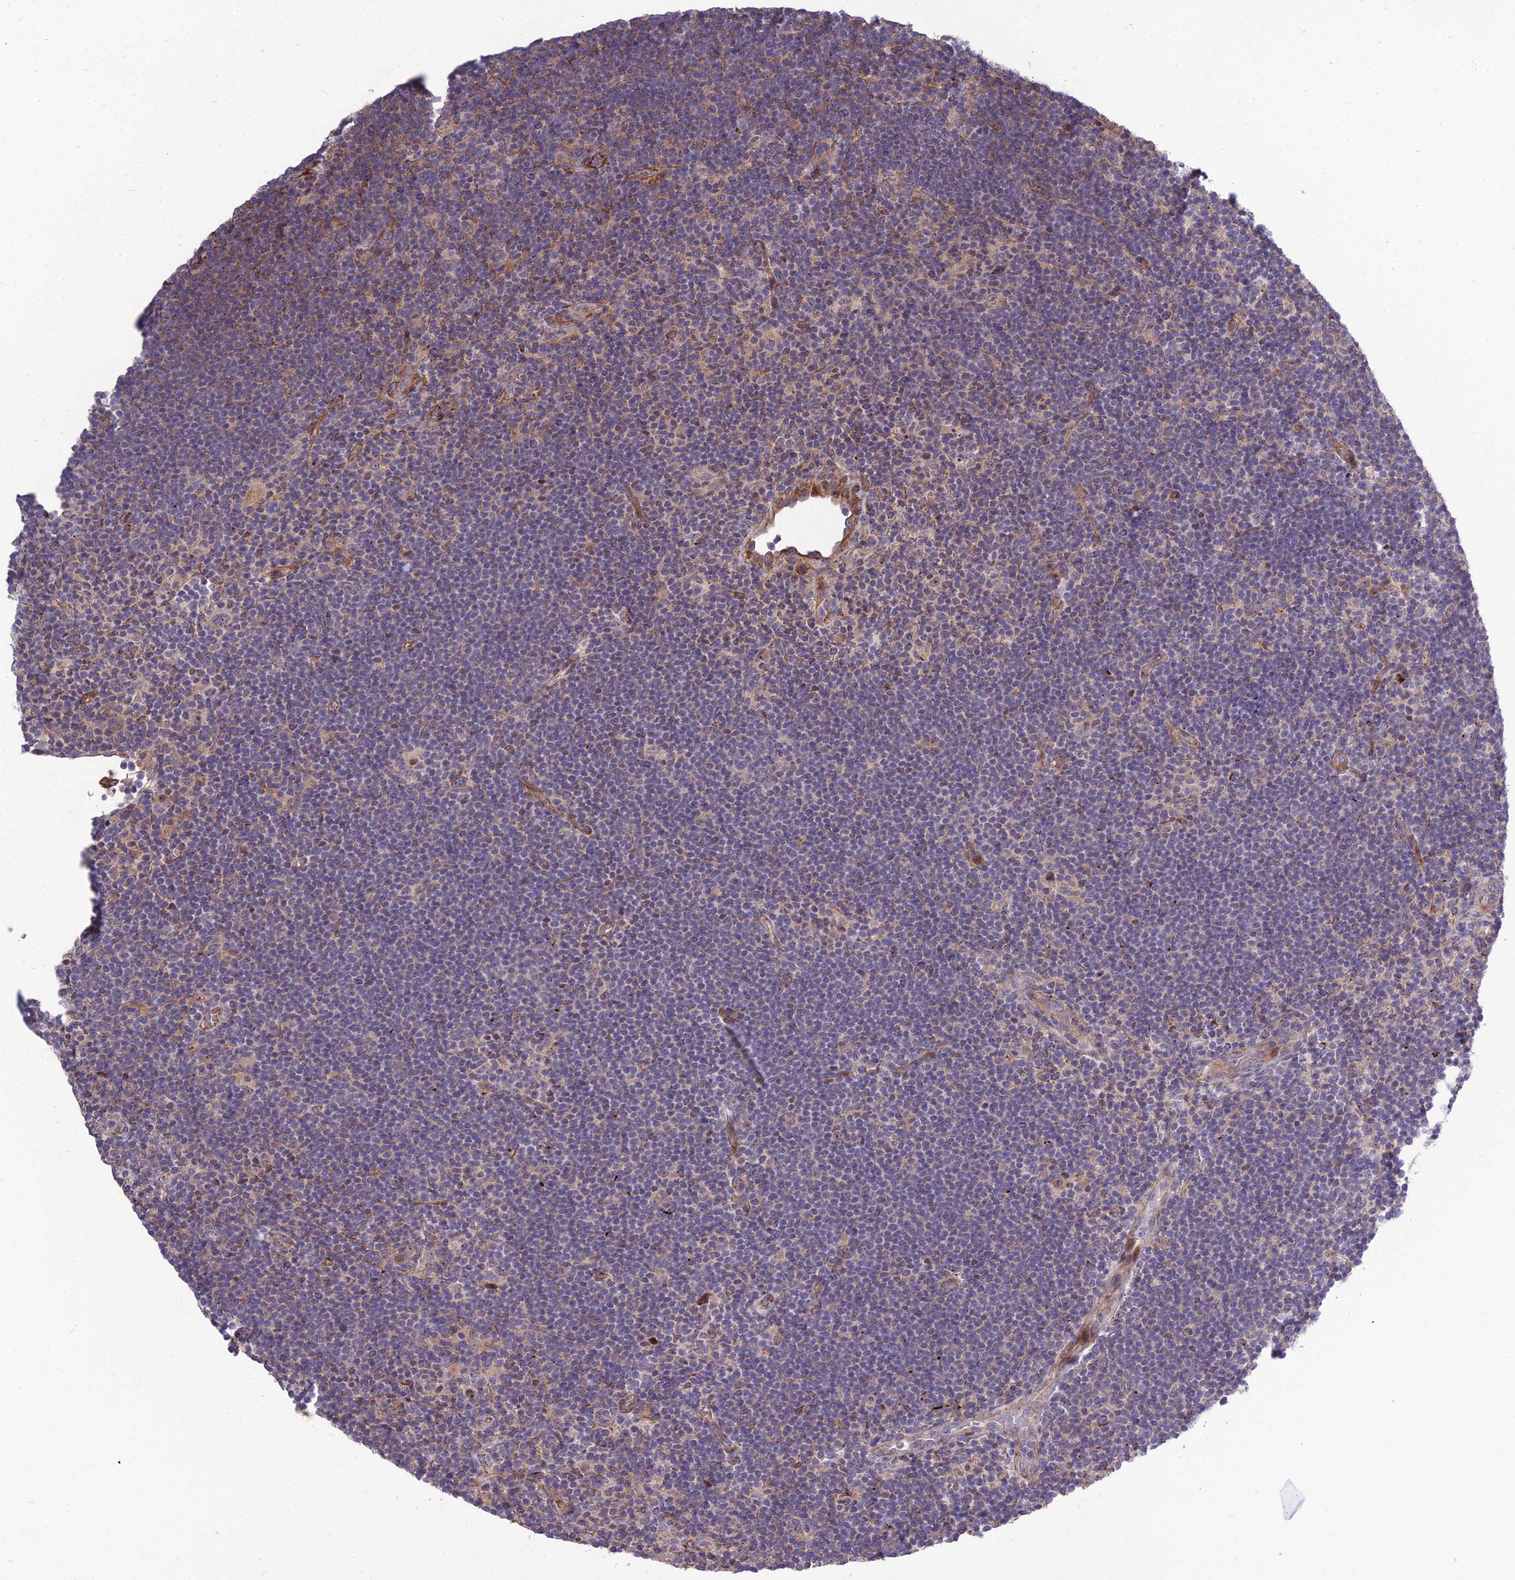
{"staining": {"intensity": "weak", "quantity": "25%-75%", "location": "nuclear"}, "tissue": "lymphoma", "cell_type": "Tumor cells", "image_type": "cancer", "snomed": [{"axis": "morphology", "description": "Hodgkin's disease, NOS"}, {"axis": "topography", "description": "Lymph node"}], "caption": "Tumor cells exhibit low levels of weak nuclear positivity in approximately 25%-75% of cells in human lymphoma.", "gene": "TSPYL2", "patient": {"sex": "female", "age": 57}}